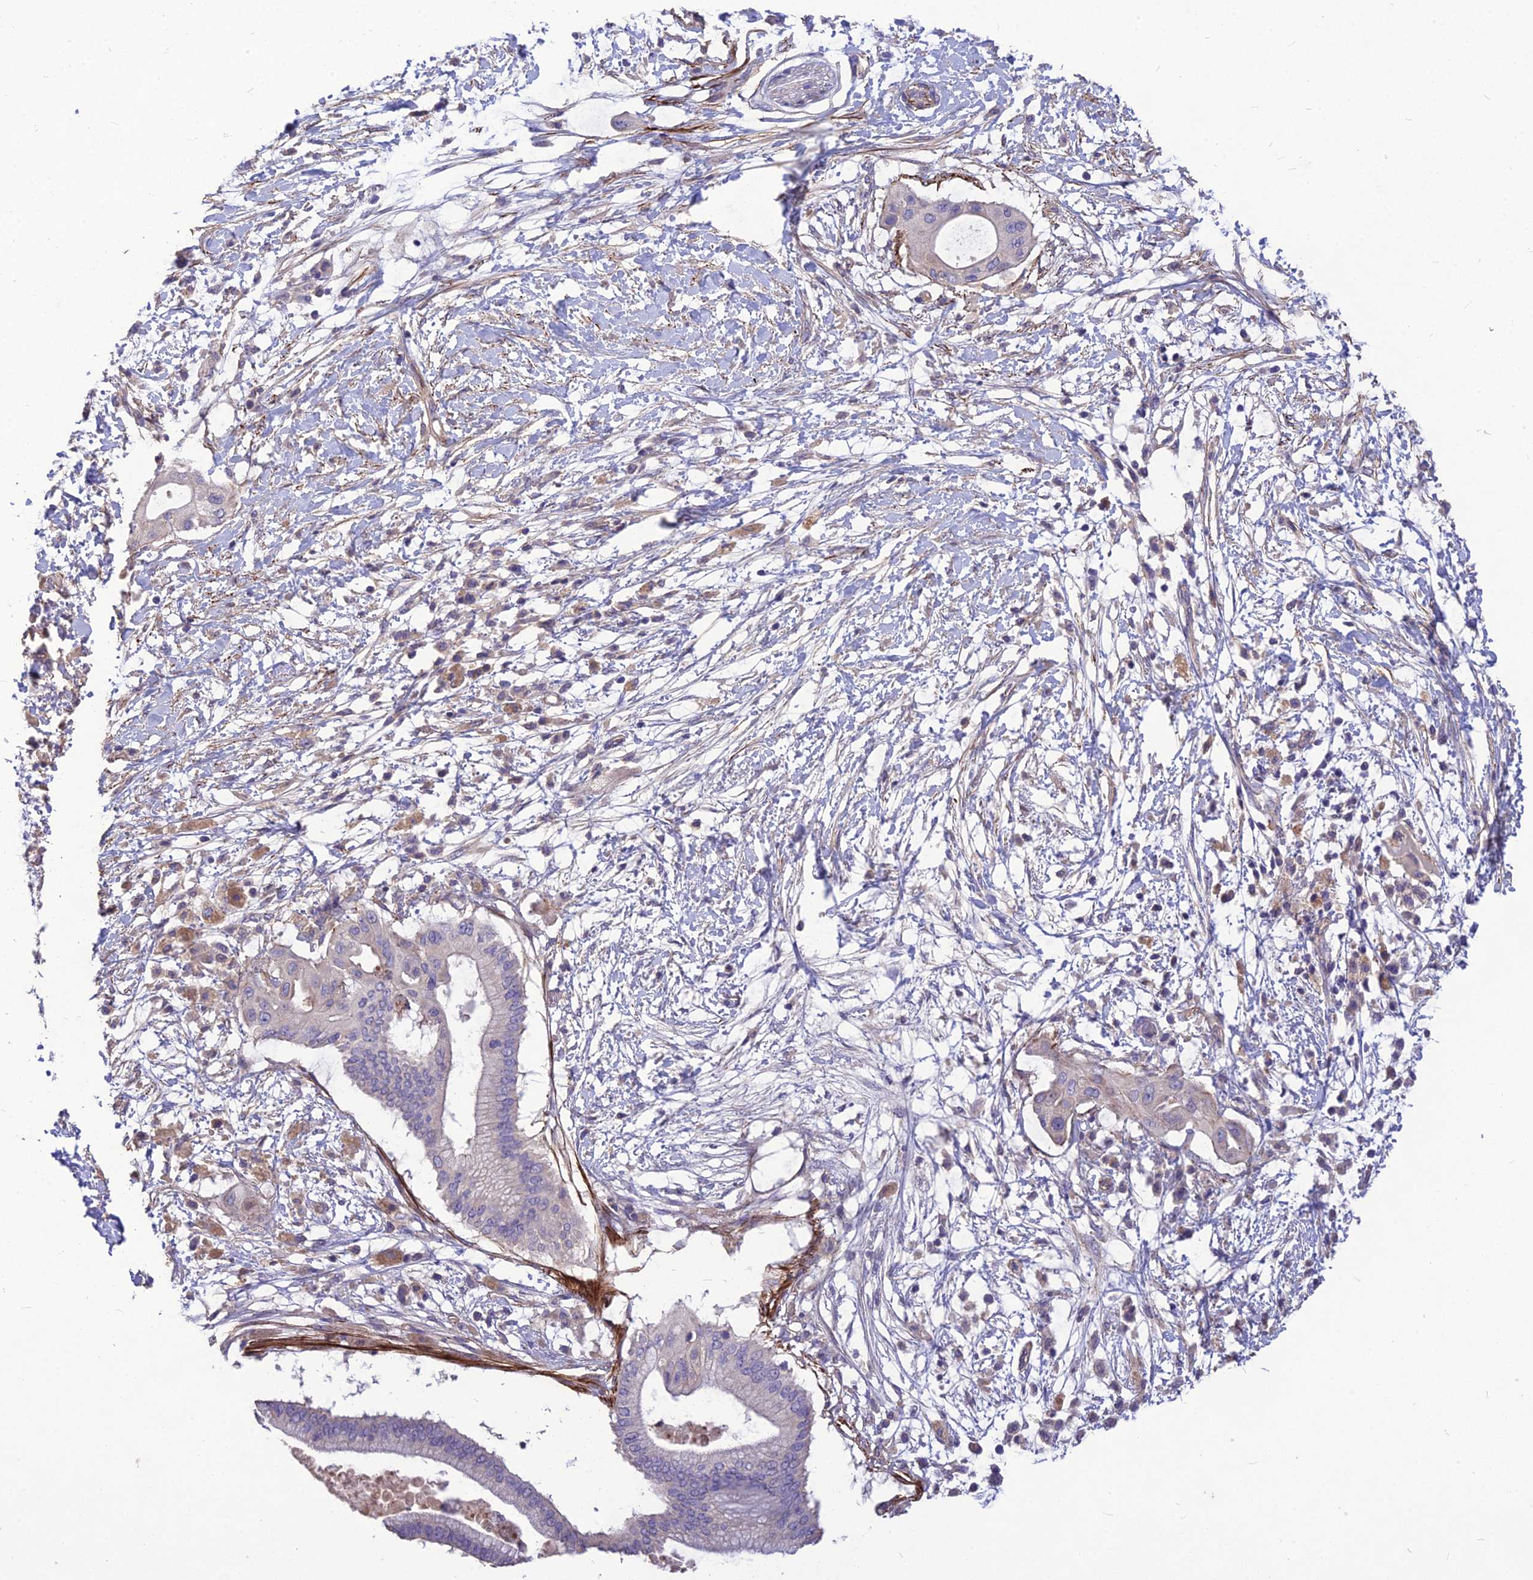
{"staining": {"intensity": "negative", "quantity": "none", "location": "none"}, "tissue": "pancreatic cancer", "cell_type": "Tumor cells", "image_type": "cancer", "snomed": [{"axis": "morphology", "description": "Adenocarcinoma, NOS"}, {"axis": "topography", "description": "Pancreas"}], "caption": "The micrograph displays no staining of tumor cells in adenocarcinoma (pancreatic).", "gene": "CLUH", "patient": {"sex": "male", "age": 68}}